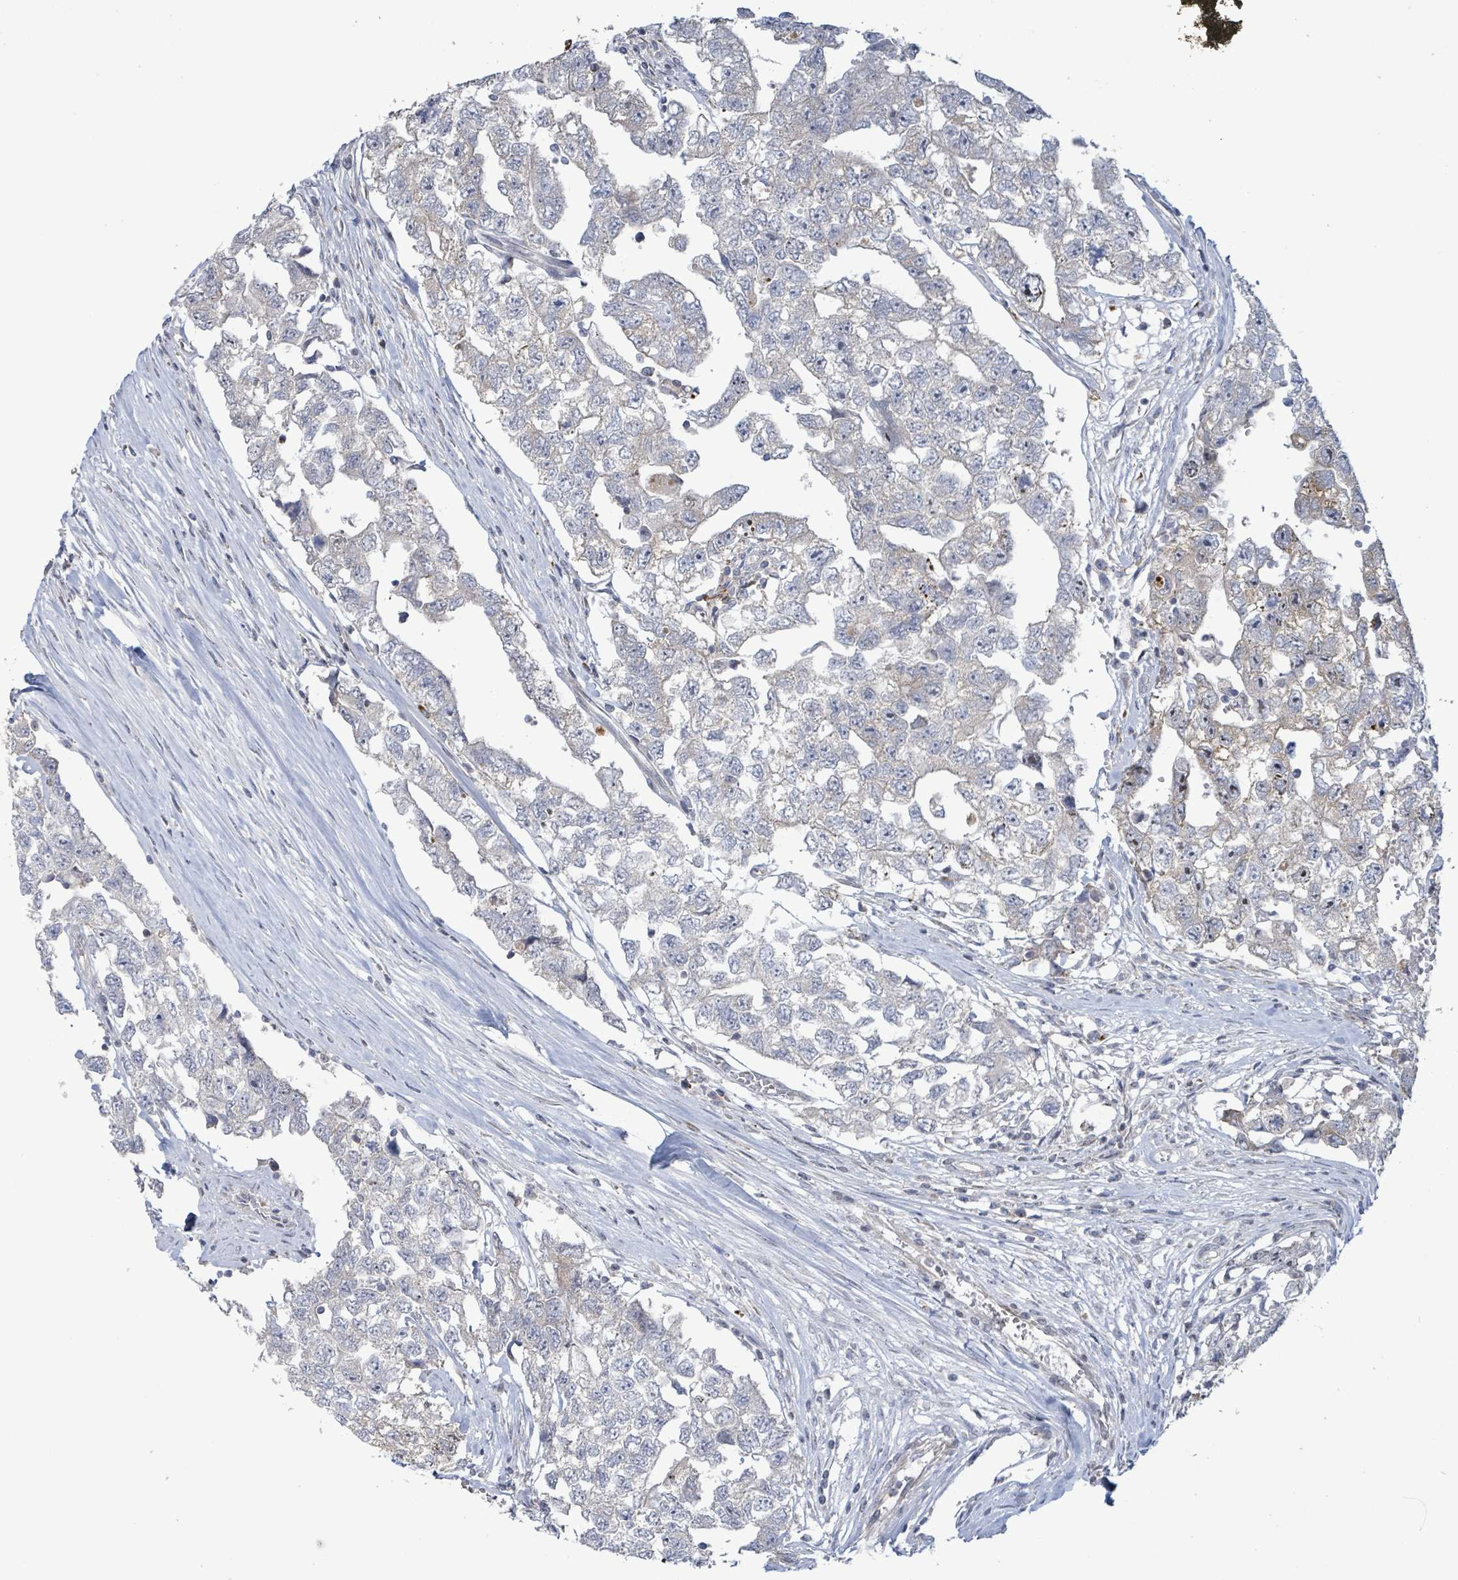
{"staining": {"intensity": "negative", "quantity": "none", "location": "none"}, "tissue": "testis cancer", "cell_type": "Tumor cells", "image_type": "cancer", "snomed": [{"axis": "morphology", "description": "Carcinoma, Embryonal, NOS"}, {"axis": "topography", "description": "Testis"}], "caption": "This is a image of immunohistochemistry (IHC) staining of embryonal carcinoma (testis), which shows no expression in tumor cells.", "gene": "LILRA4", "patient": {"sex": "male", "age": 22}}